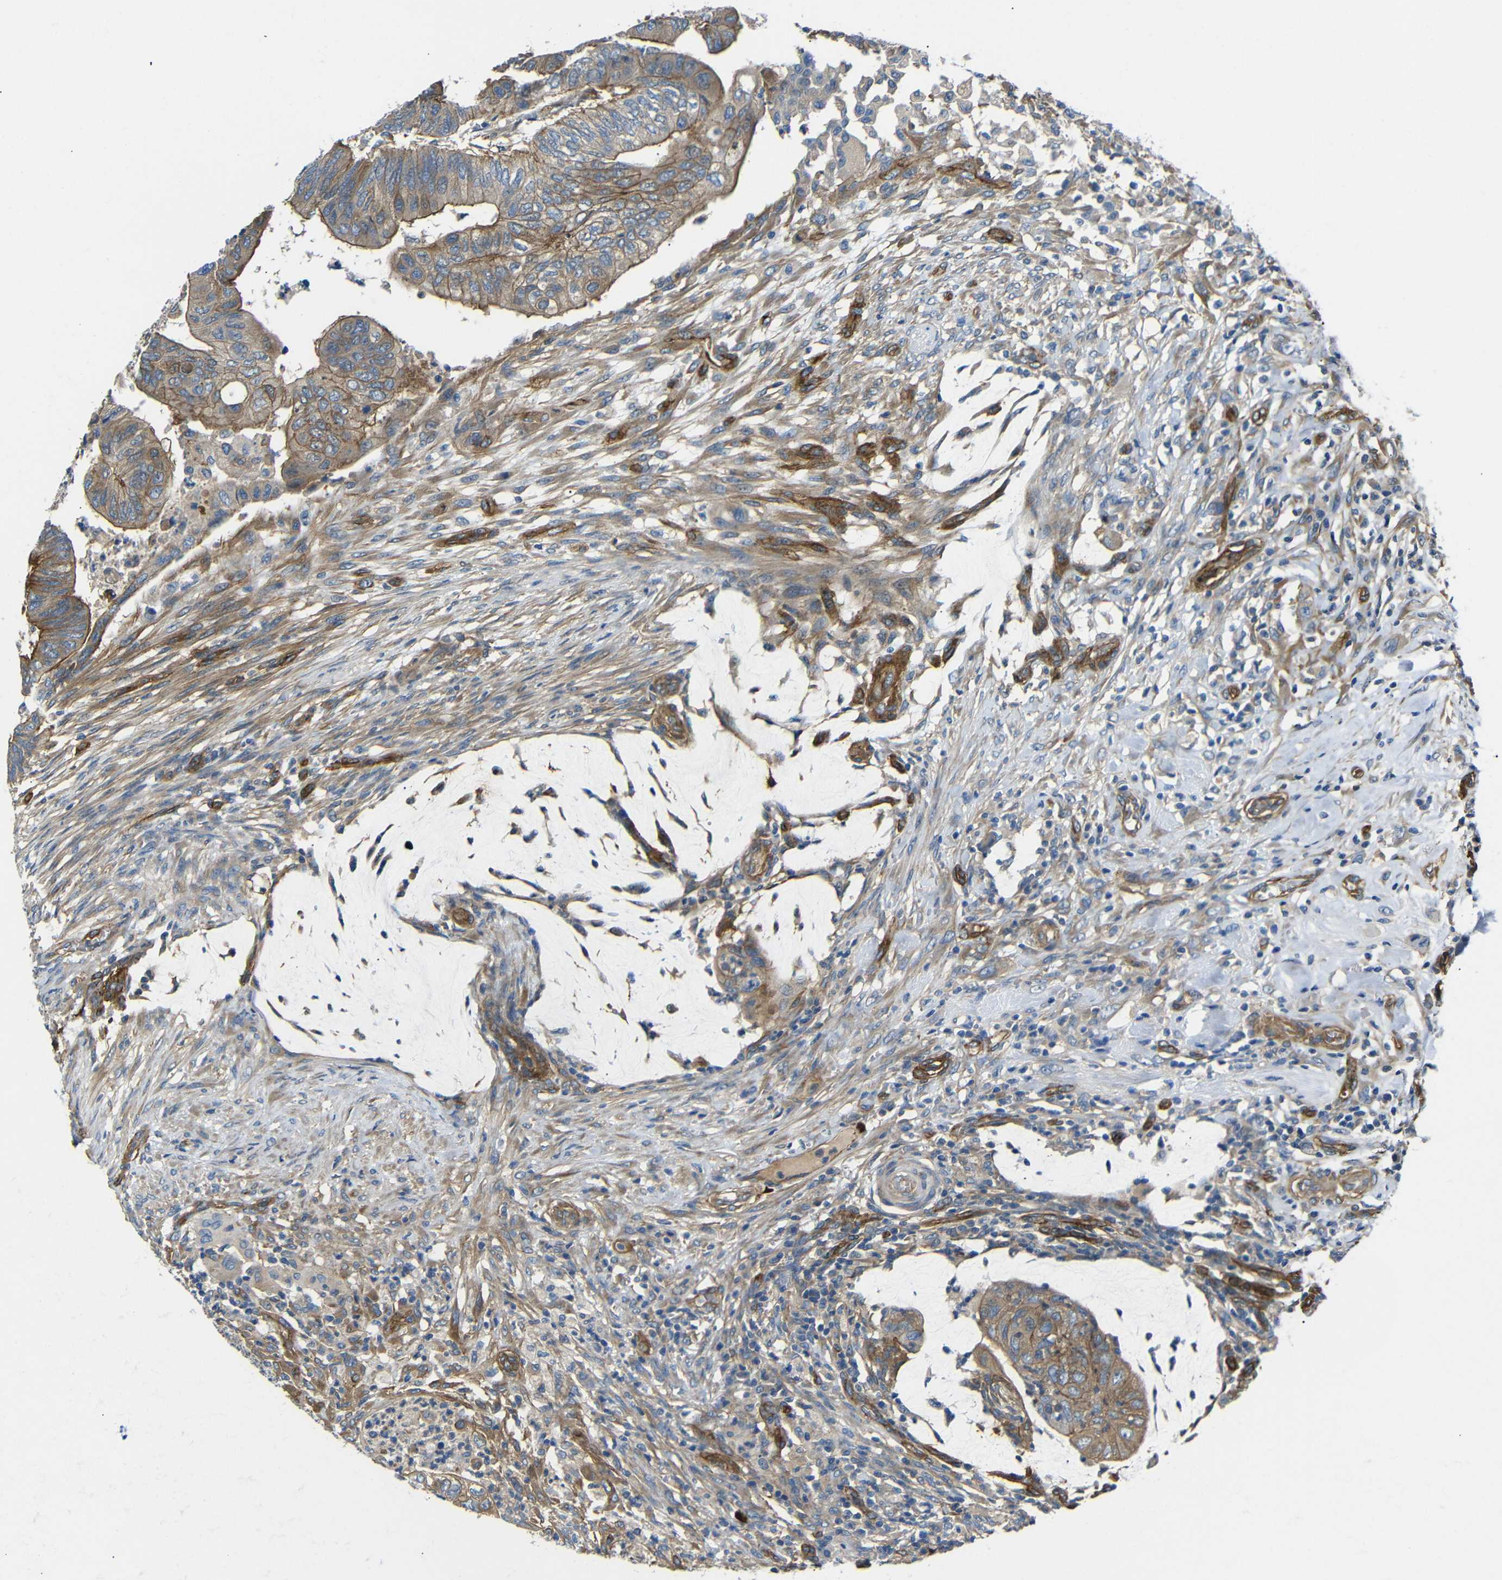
{"staining": {"intensity": "strong", "quantity": "25%-75%", "location": "cytoplasmic/membranous"}, "tissue": "colorectal cancer", "cell_type": "Tumor cells", "image_type": "cancer", "snomed": [{"axis": "morphology", "description": "Normal tissue, NOS"}, {"axis": "morphology", "description": "Adenocarcinoma, NOS"}, {"axis": "topography", "description": "Rectum"}, {"axis": "topography", "description": "Peripheral nerve tissue"}], "caption": "A photomicrograph of adenocarcinoma (colorectal) stained for a protein displays strong cytoplasmic/membranous brown staining in tumor cells.", "gene": "MYO1B", "patient": {"sex": "male", "age": 92}}